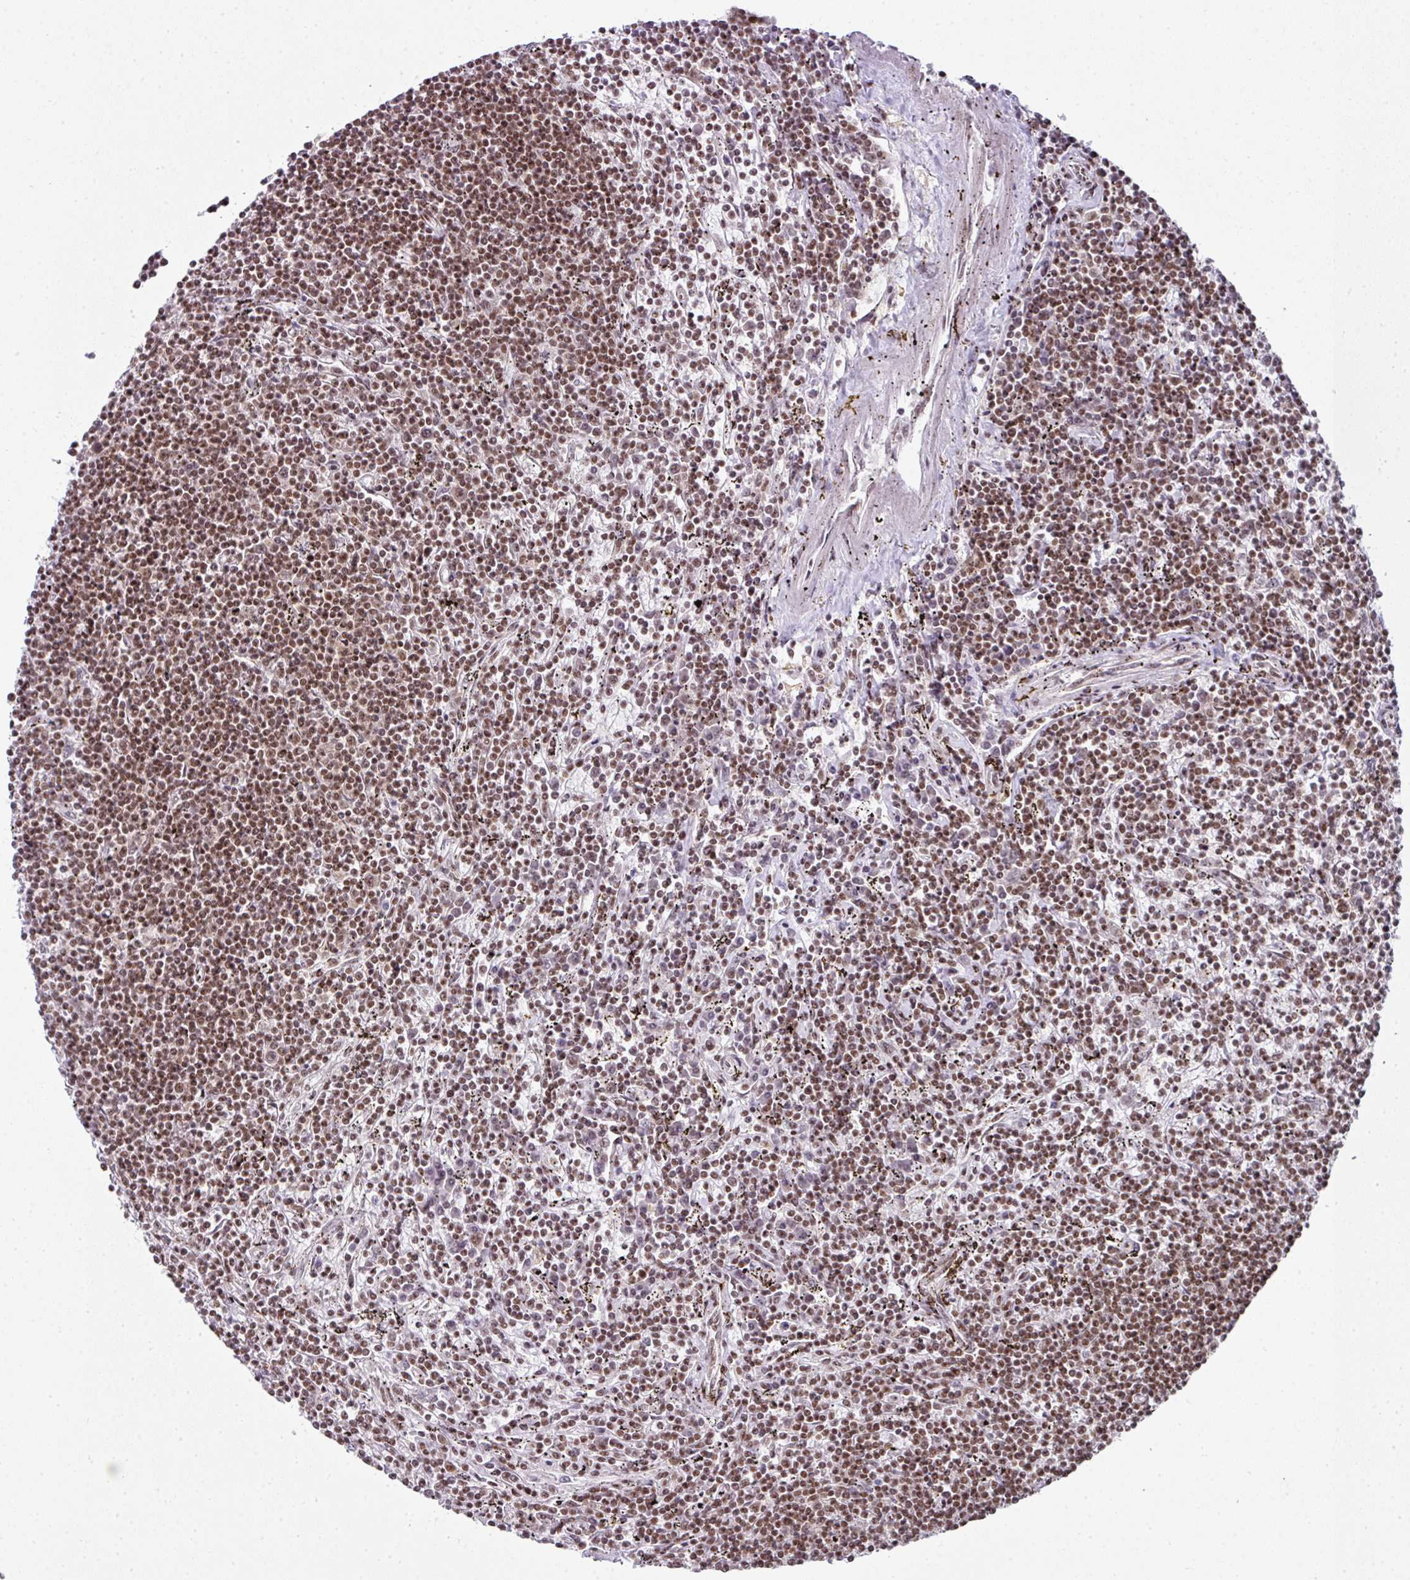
{"staining": {"intensity": "moderate", "quantity": ">75%", "location": "nuclear"}, "tissue": "lymphoma", "cell_type": "Tumor cells", "image_type": "cancer", "snomed": [{"axis": "morphology", "description": "Malignant lymphoma, non-Hodgkin's type, Low grade"}, {"axis": "topography", "description": "Spleen"}], "caption": "Low-grade malignant lymphoma, non-Hodgkin's type stained with DAB (3,3'-diaminobenzidine) immunohistochemistry shows medium levels of moderate nuclear expression in approximately >75% of tumor cells.", "gene": "NFYA", "patient": {"sex": "male", "age": 76}}